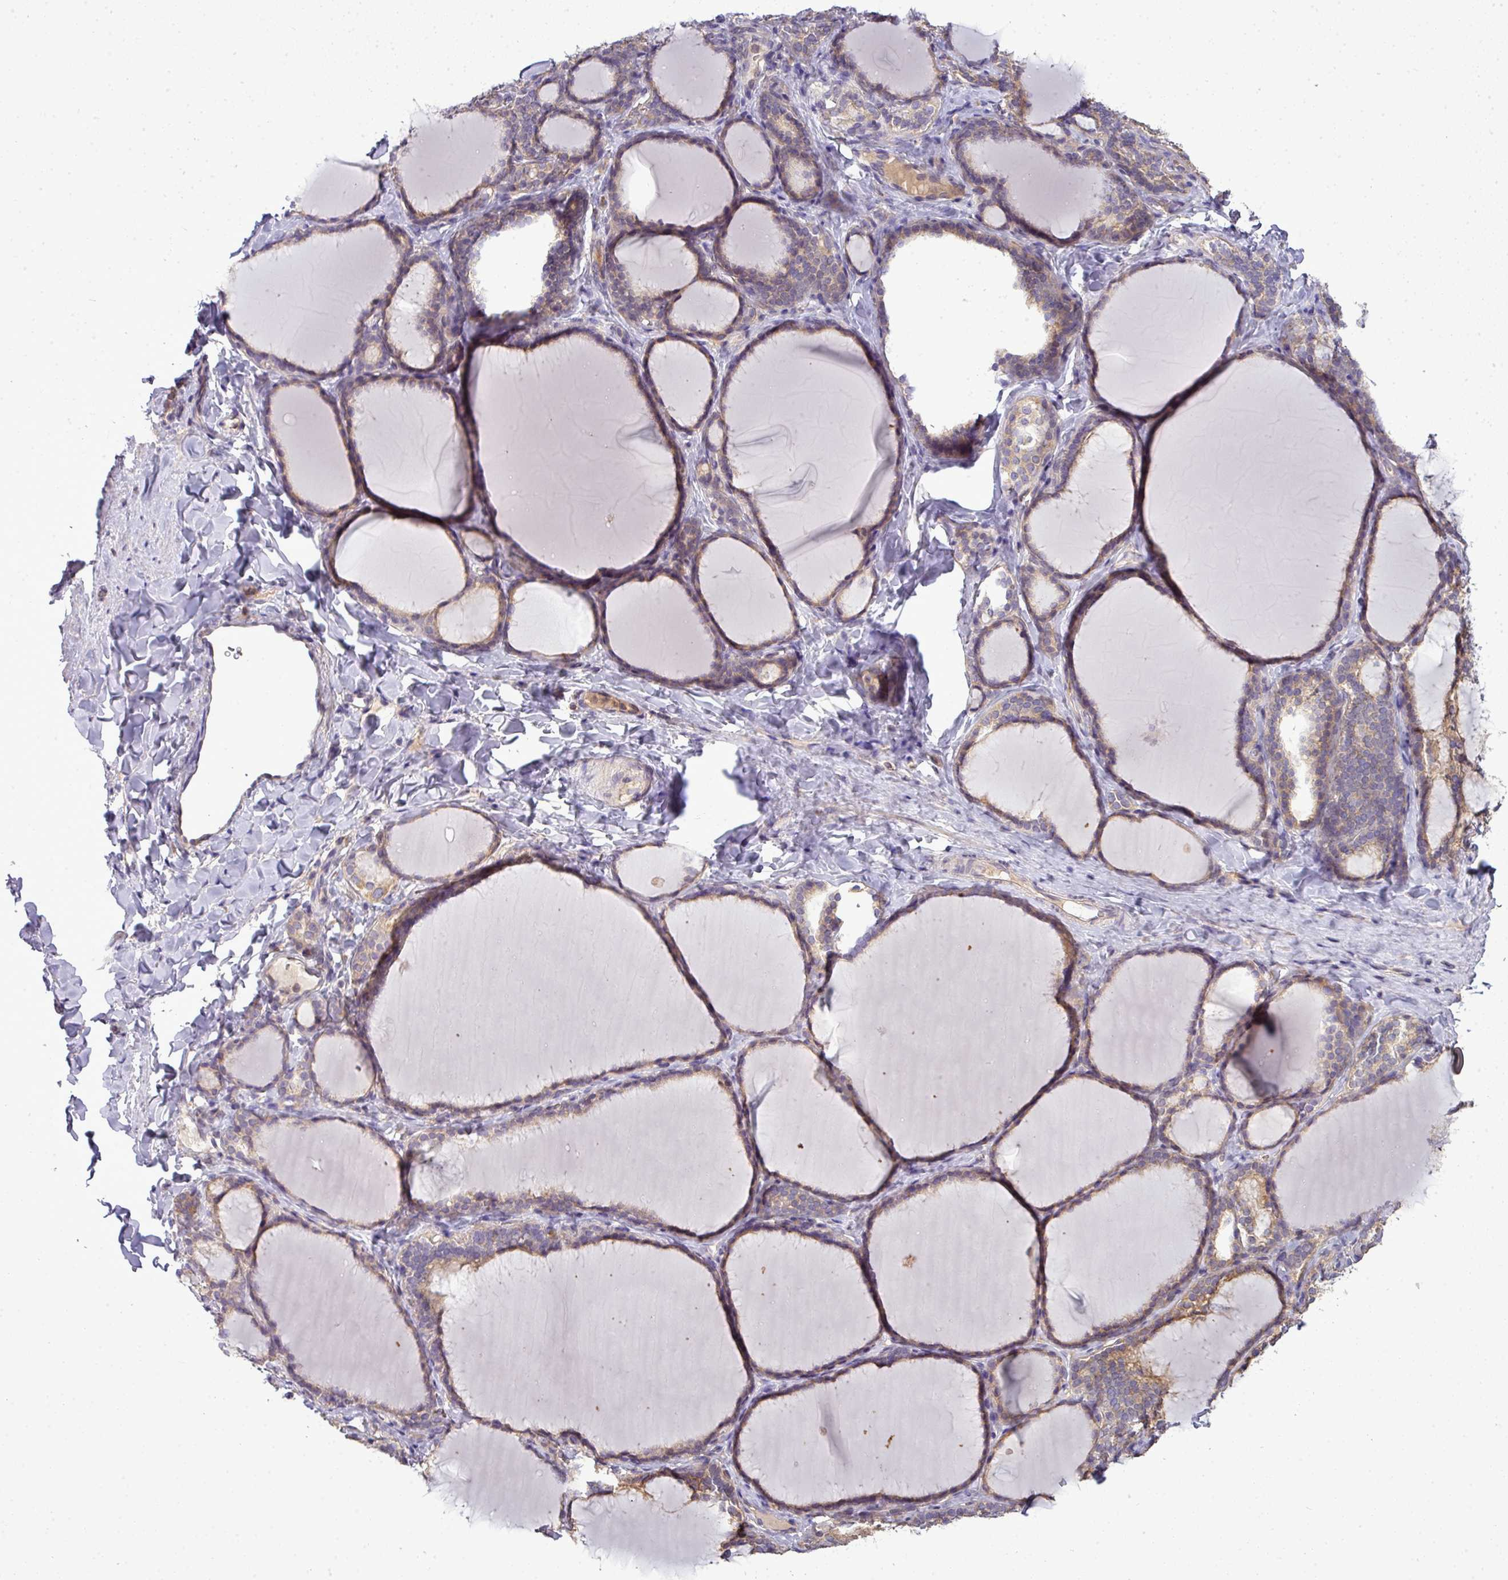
{"staining": {"intensity": "weak", "quantity": ">75%", "location": "cytoplasmic/membranous"}, "tissue": "thyroid gland", "cell_type": "Glandular cells", "image_type": "normal", "snomed": [{"axis": "morphology", "description": "Normal tissue, NOS"}, {"axis": "topography", "description": "Thyroid gland"}], "caption": "Brown immunohistochemical staining in normal thyroid gland displays weak cytoplasmic/membranous positivity in approximately >75% of glandular cells.", "gene": "STAT5A", "patient": {"sex": "female", "age": 31}}